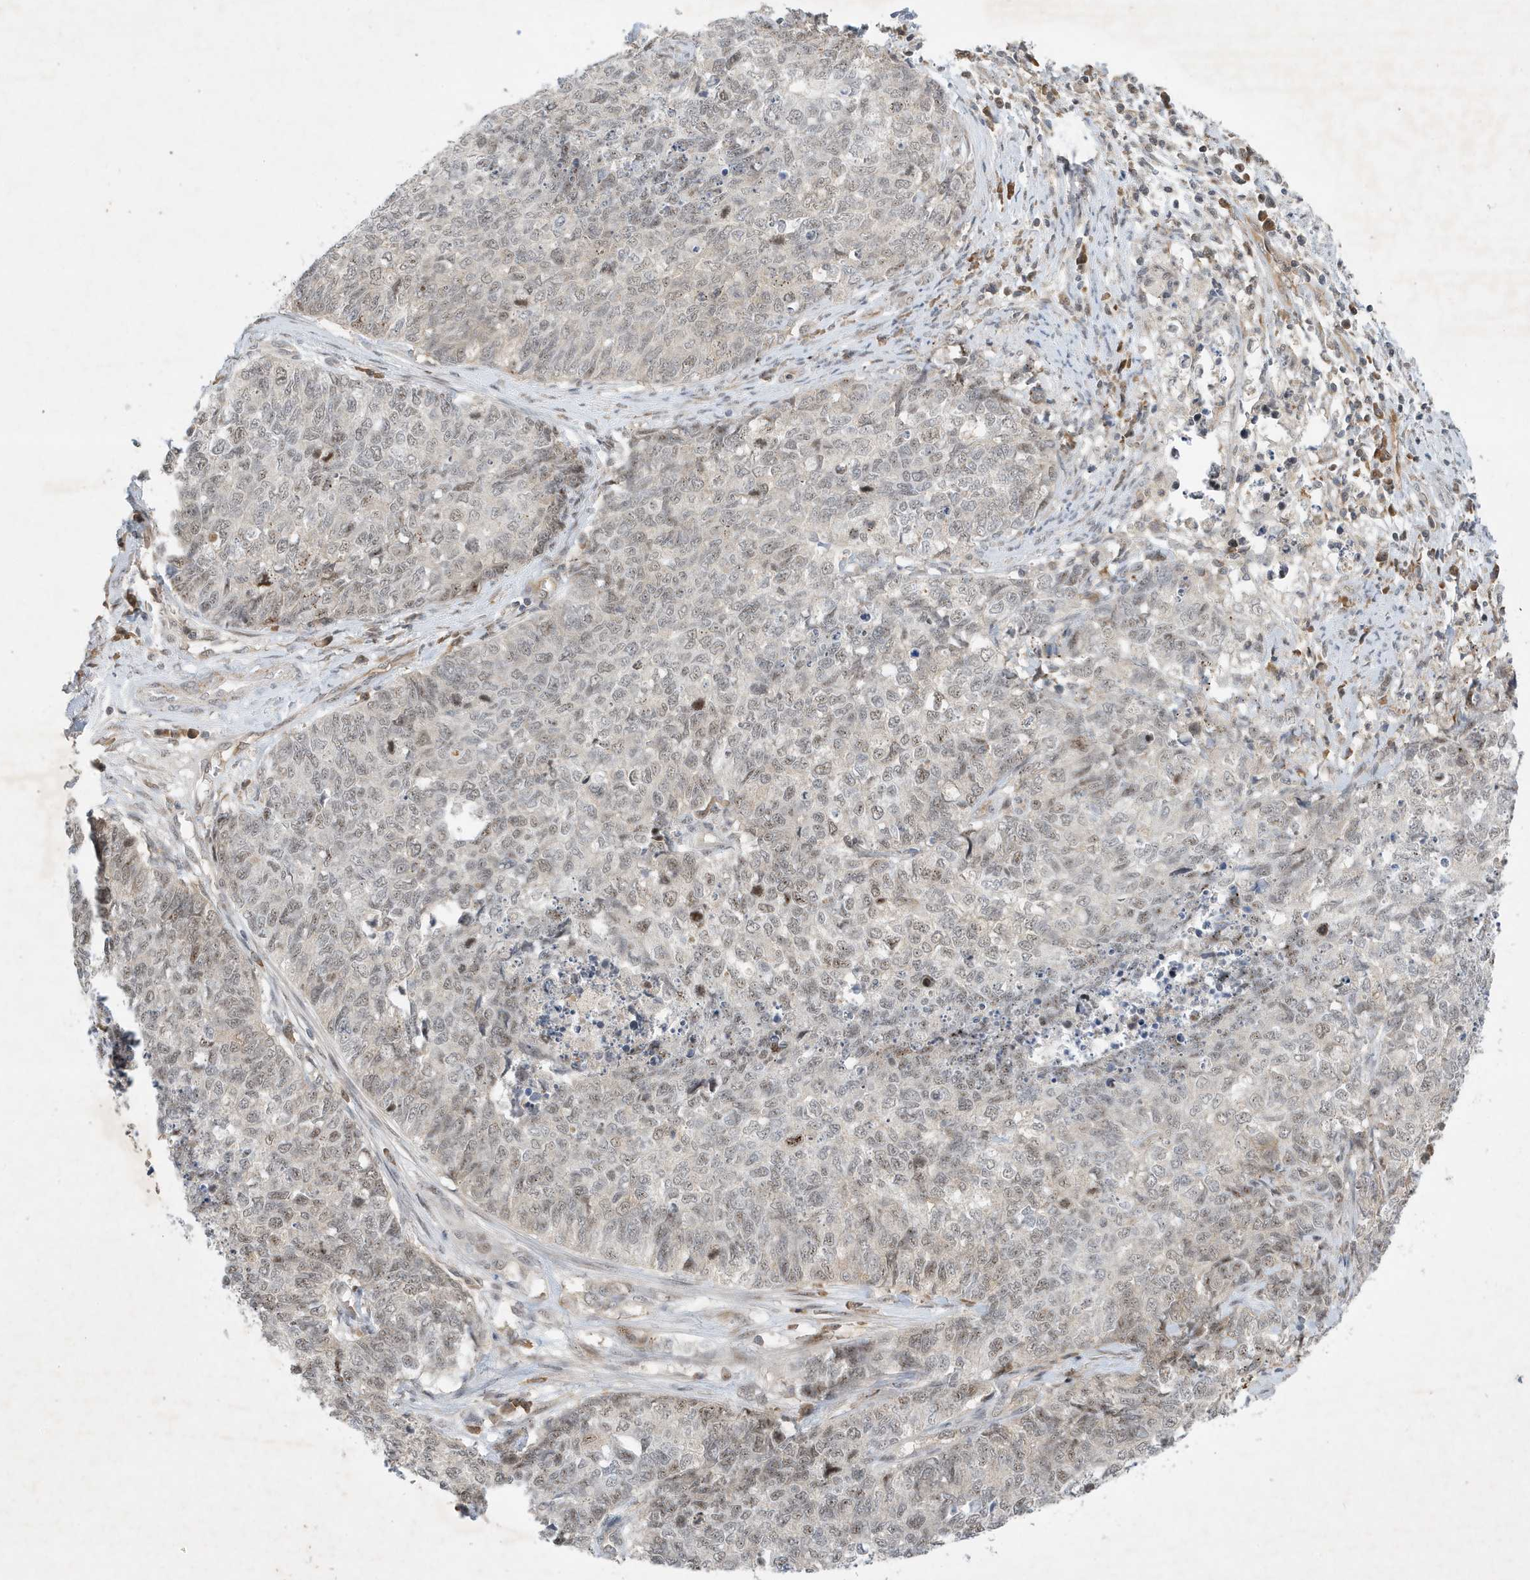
{"staining": {"intensity": "weak", "quantity": ">75%", "location": "nuclear"}, "tissue": "cervical cancer", "cell_type": "Tumor cells", "image_type": "cancer", "snomed": [{"axis": "morphology", "description": "Squamous cell carcinoma, NOS"}, {"axis": "topography", "description": "Cervix"}], "caption": "A micrograph of cervical cancer stained for a protein reveals weak nuclear brown staining in tumor cells. (brown staining indicates protein expression, while blue staining denotes nuclei).", "gene": "MAST3", "patient": {"sex": "female", "age": 63}}